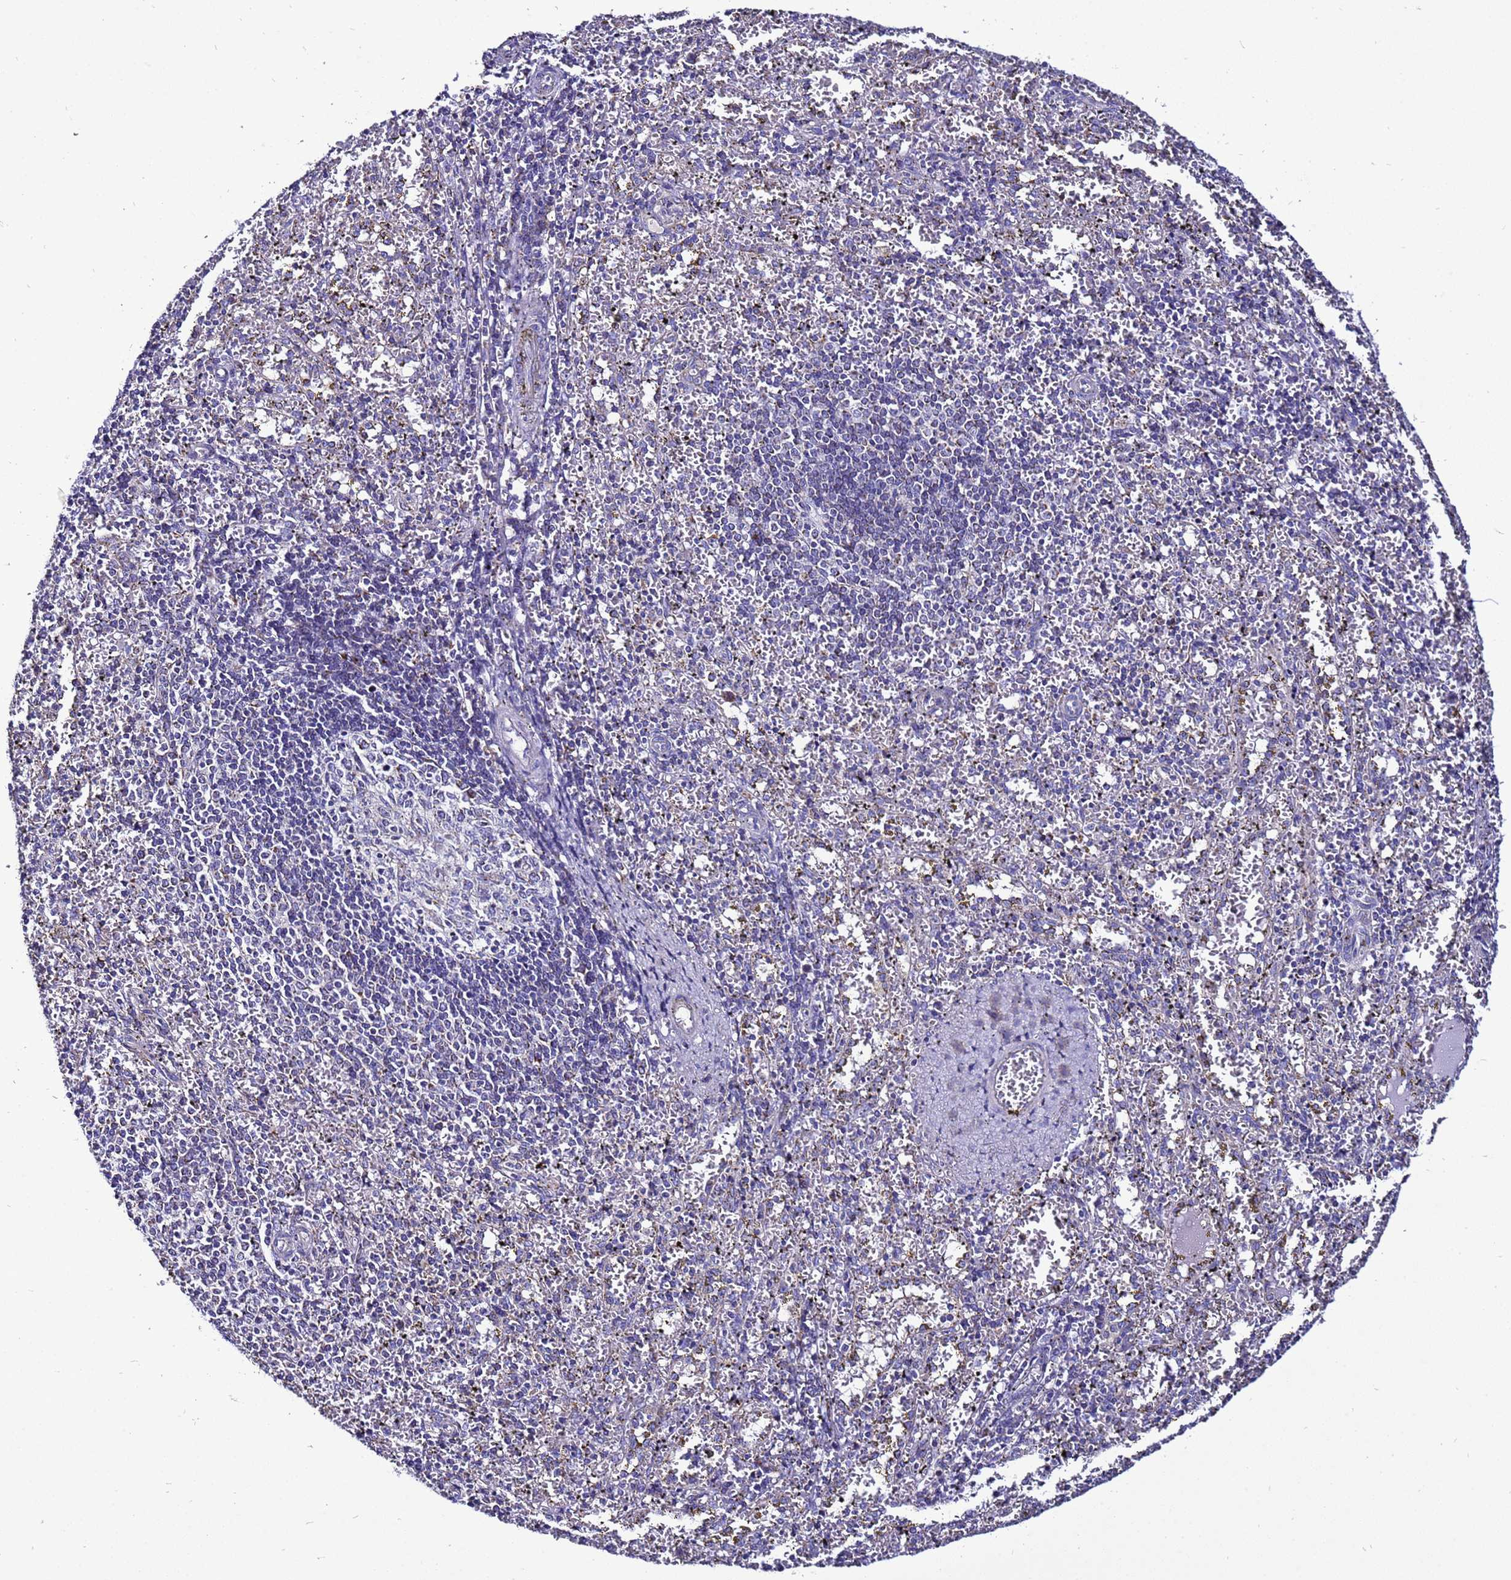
{"staining": {"intensity": "weak", "quantity": "<25%", "location": "cytoplasmic/membranous"}, "tissue": "spleen", "cell_type": "Cells in red pulp", "image_type": "normal", "snomed": [{"axis": "morphology", "description": "Normal tissue, NOS"}, {"axis": "topography", "description": "Spleen"}], "caption": "DAB immunohistochemical staining of benign human spleen shows no significant positivity in cells in red pulp.", "gene": "HIGD2A", "patient": {"sex": "male", "age": 11}}